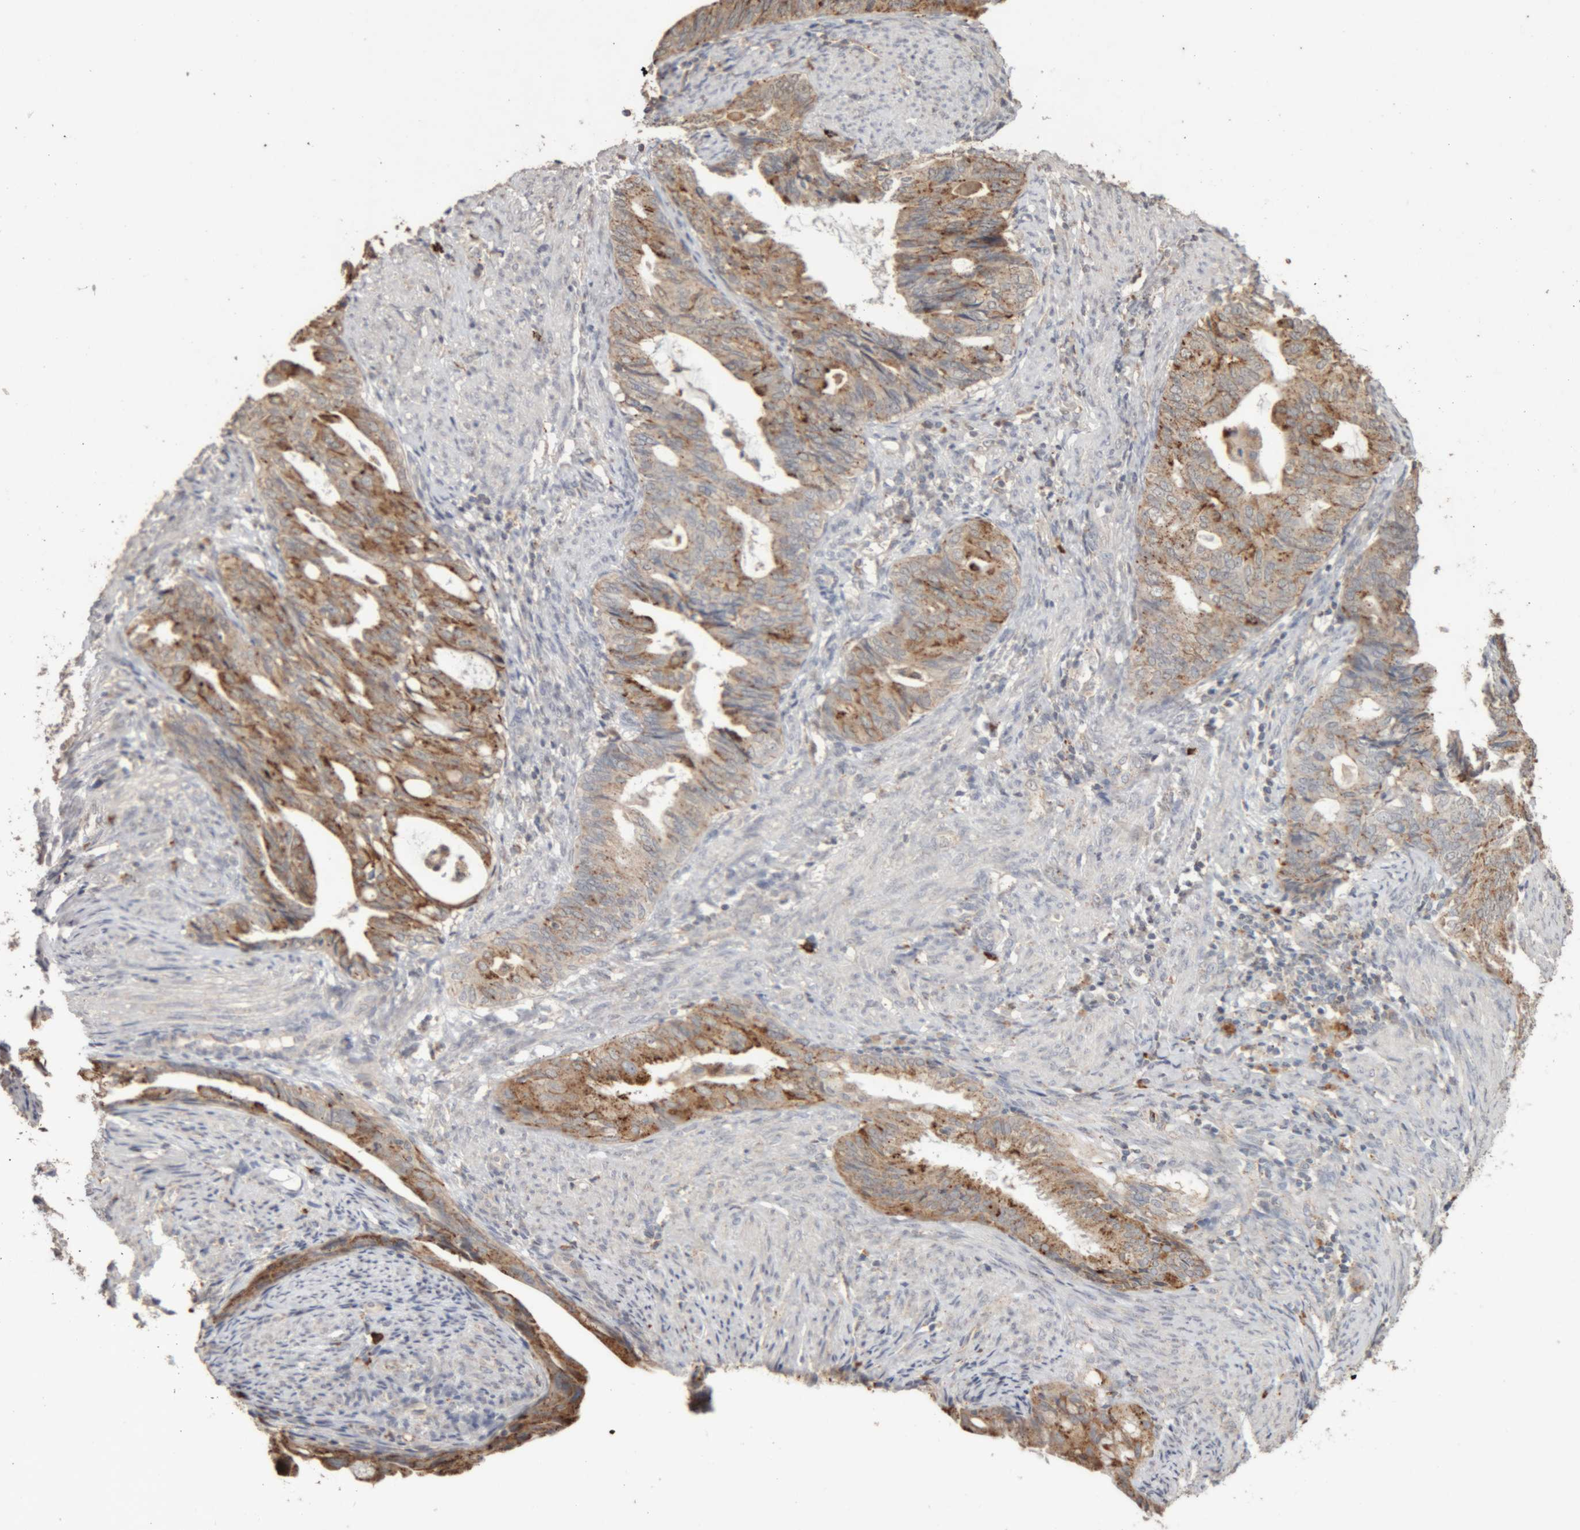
{"staining": {"intensity": "moderate", "quantity": ">75%", "location": "cytoplasmic/membranous"}, "tissue": "endometrial cancer", "cell_type": "Tumor cells", "image_type": "cancer", "snomed": [{"axis": "morphology", "description": "Adenocarcinoma, NOS"}, {"axis": "topography", "description": "Endometrium"}], "caption": "Protein expression analysis of endometrial adenocarcinoma displays moderate cytoplasmic/membranous expression in approximately >75% of tumor cells.", "gene": "ARSA", "patient": {"sex": "female", "age": 86}}